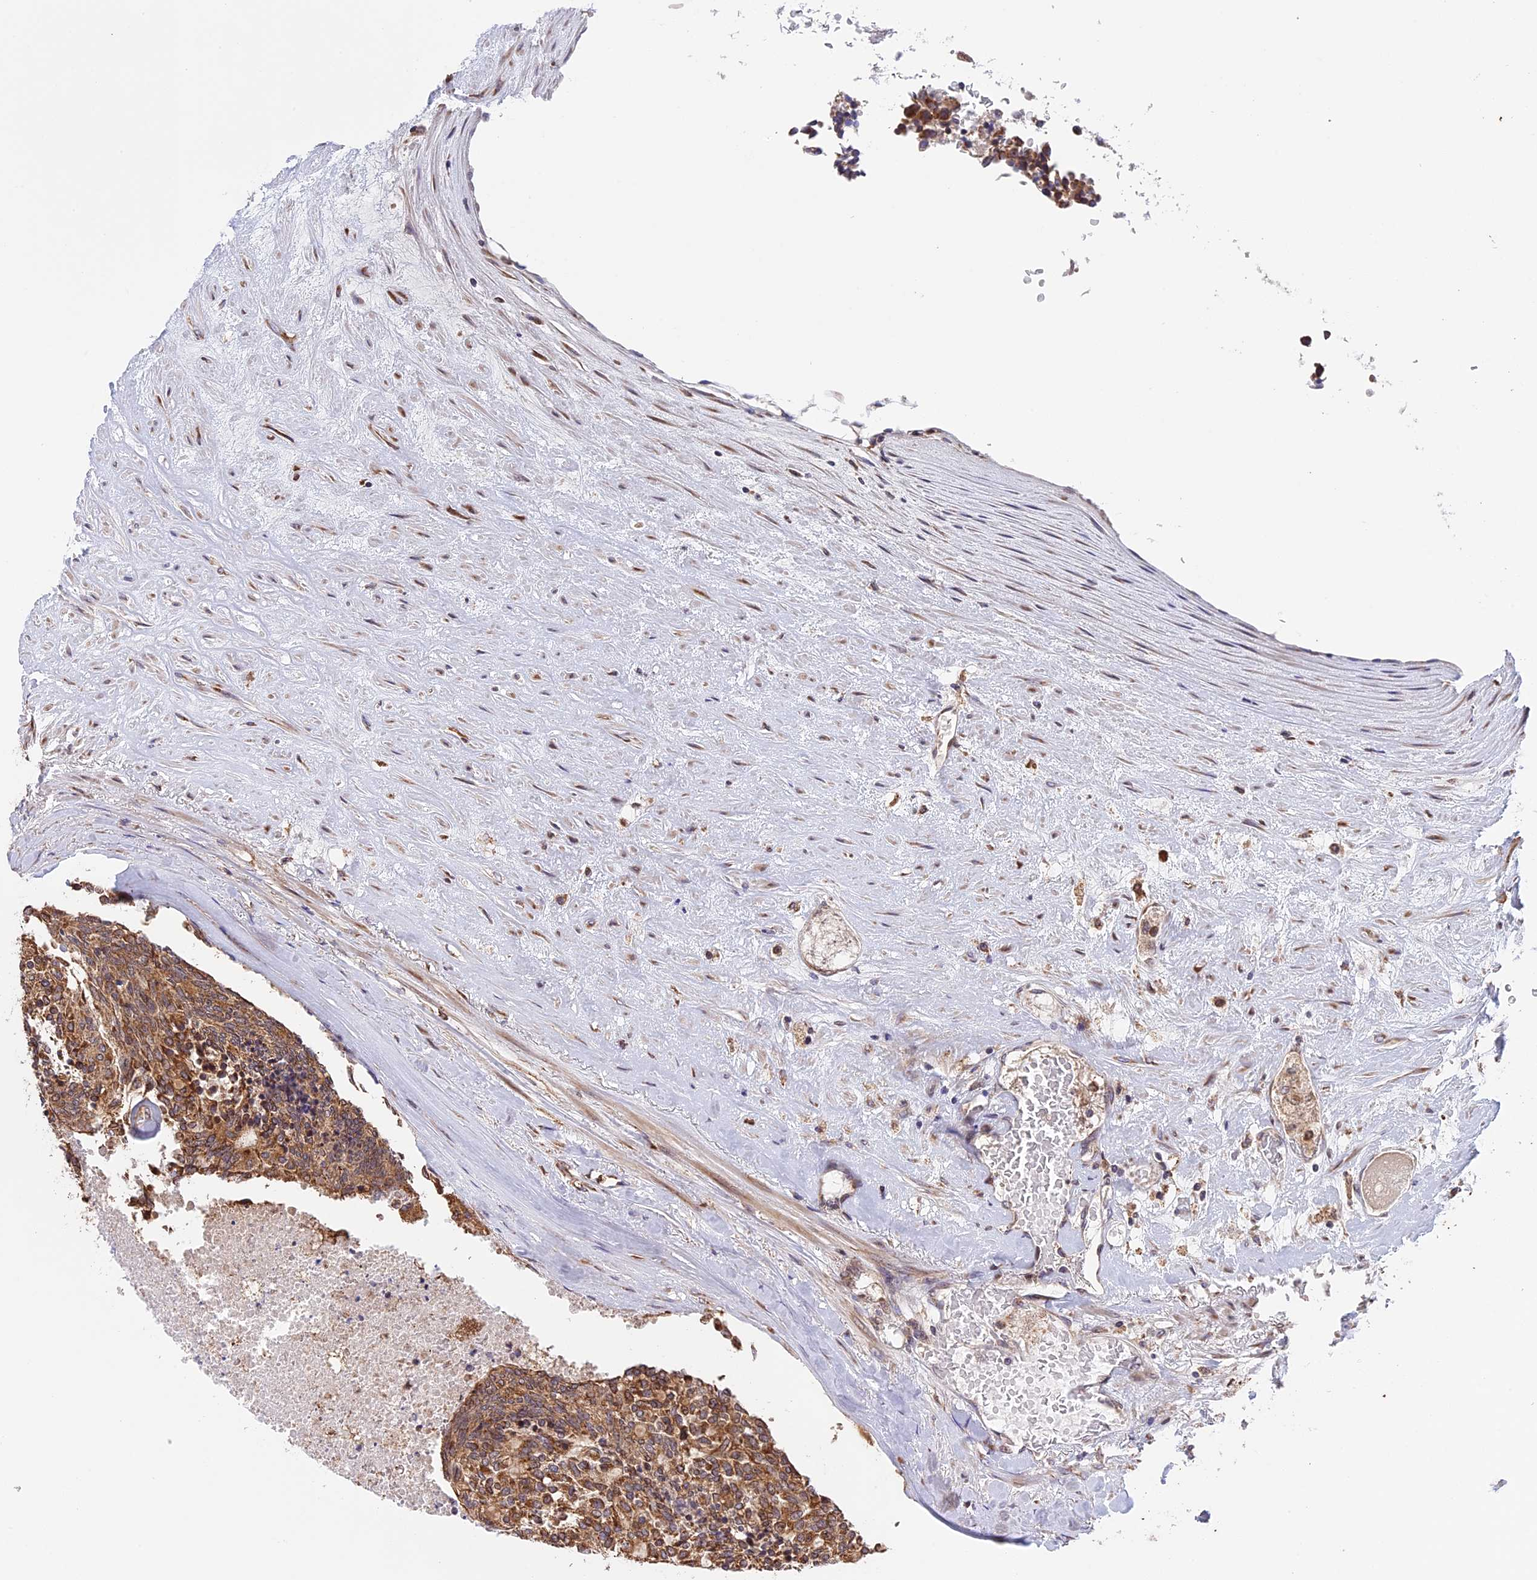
{"staining": {"intensity": "moderate", "quantity": ">75%", "location": "cytoplasmic/membranous"}, "tissue": "carcinoid", "cell_type": "Tumor cells", "image_type": "cancer", "snomed": [{"axis": "morphology", "description": "Carcinoid, malignant, NOS"}, {"axis": "topography", "description": "Pancreas"}], "caption": "The immunohistochemical stain highlights moderate cytoplasmic/membranous staining in tumor cells of carcinoid tissue.", "gene": "DMRTA2", "patient": {"sex": "female", "age": 54}}